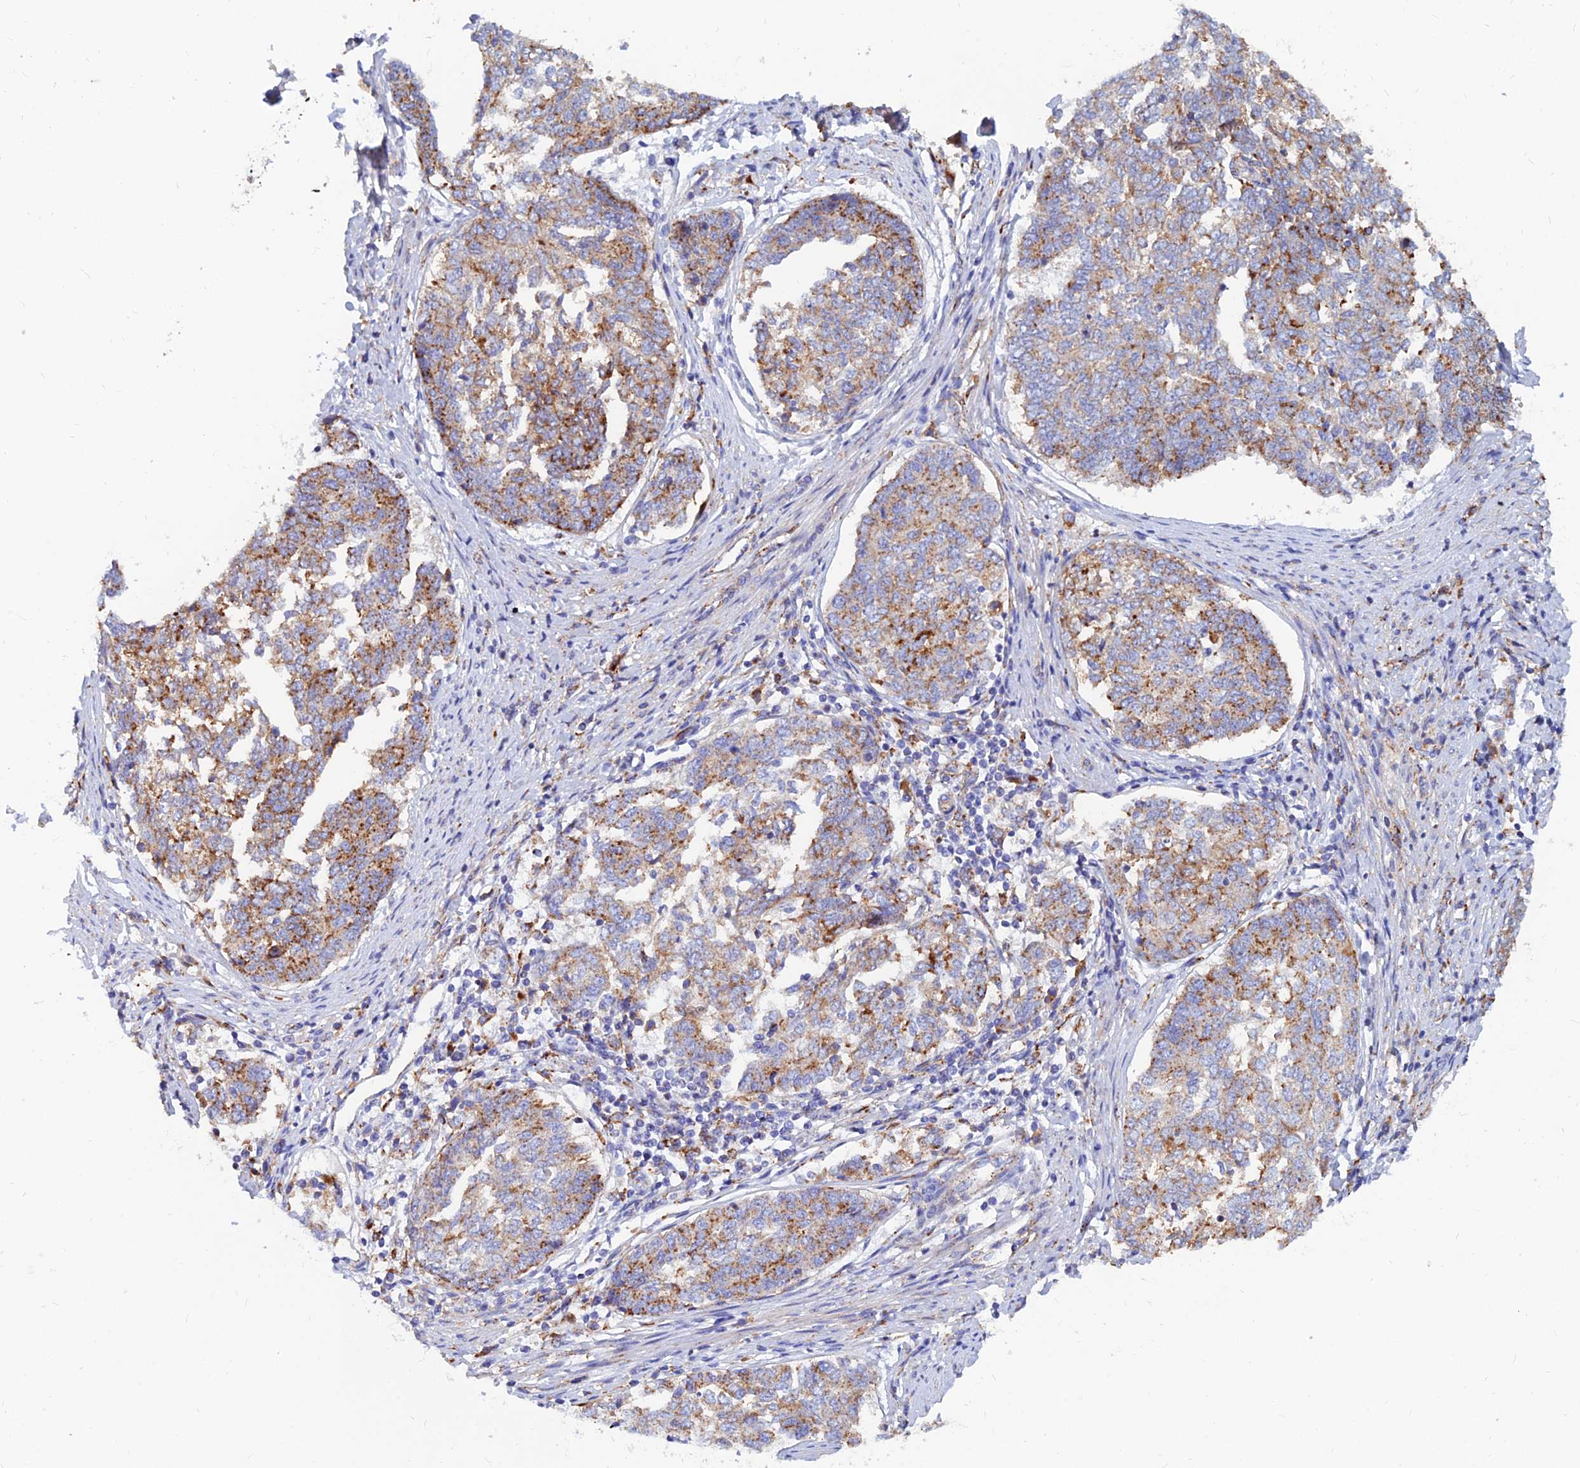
{"staining": {"intensity": "moderate", "quantity": ">75%", "location": "cytoplasmic/membranous"}, "tissue": "endometrial cancer", "cell_type": "Tumor cells", "image_type": "cancer", "snomed": [{"axis": "morphology", "description": "Adenocarcinoma, NOS"}, {"axis": "topography", "description": "Endometrium"}], "caption": "Endometrial cancer (adenocarcinoma) stained with DAB immunohistochemistry displays medium levels of moderate cytoplasmic/membranous staining in about >75% of tumor cells. The staining was performed using DAB, with brown indicating positive protein expression. Nuclei are stained blue with hematoxylin.", "gene": "SPNS1", "patient": {"sex": "female", "age": 80}}